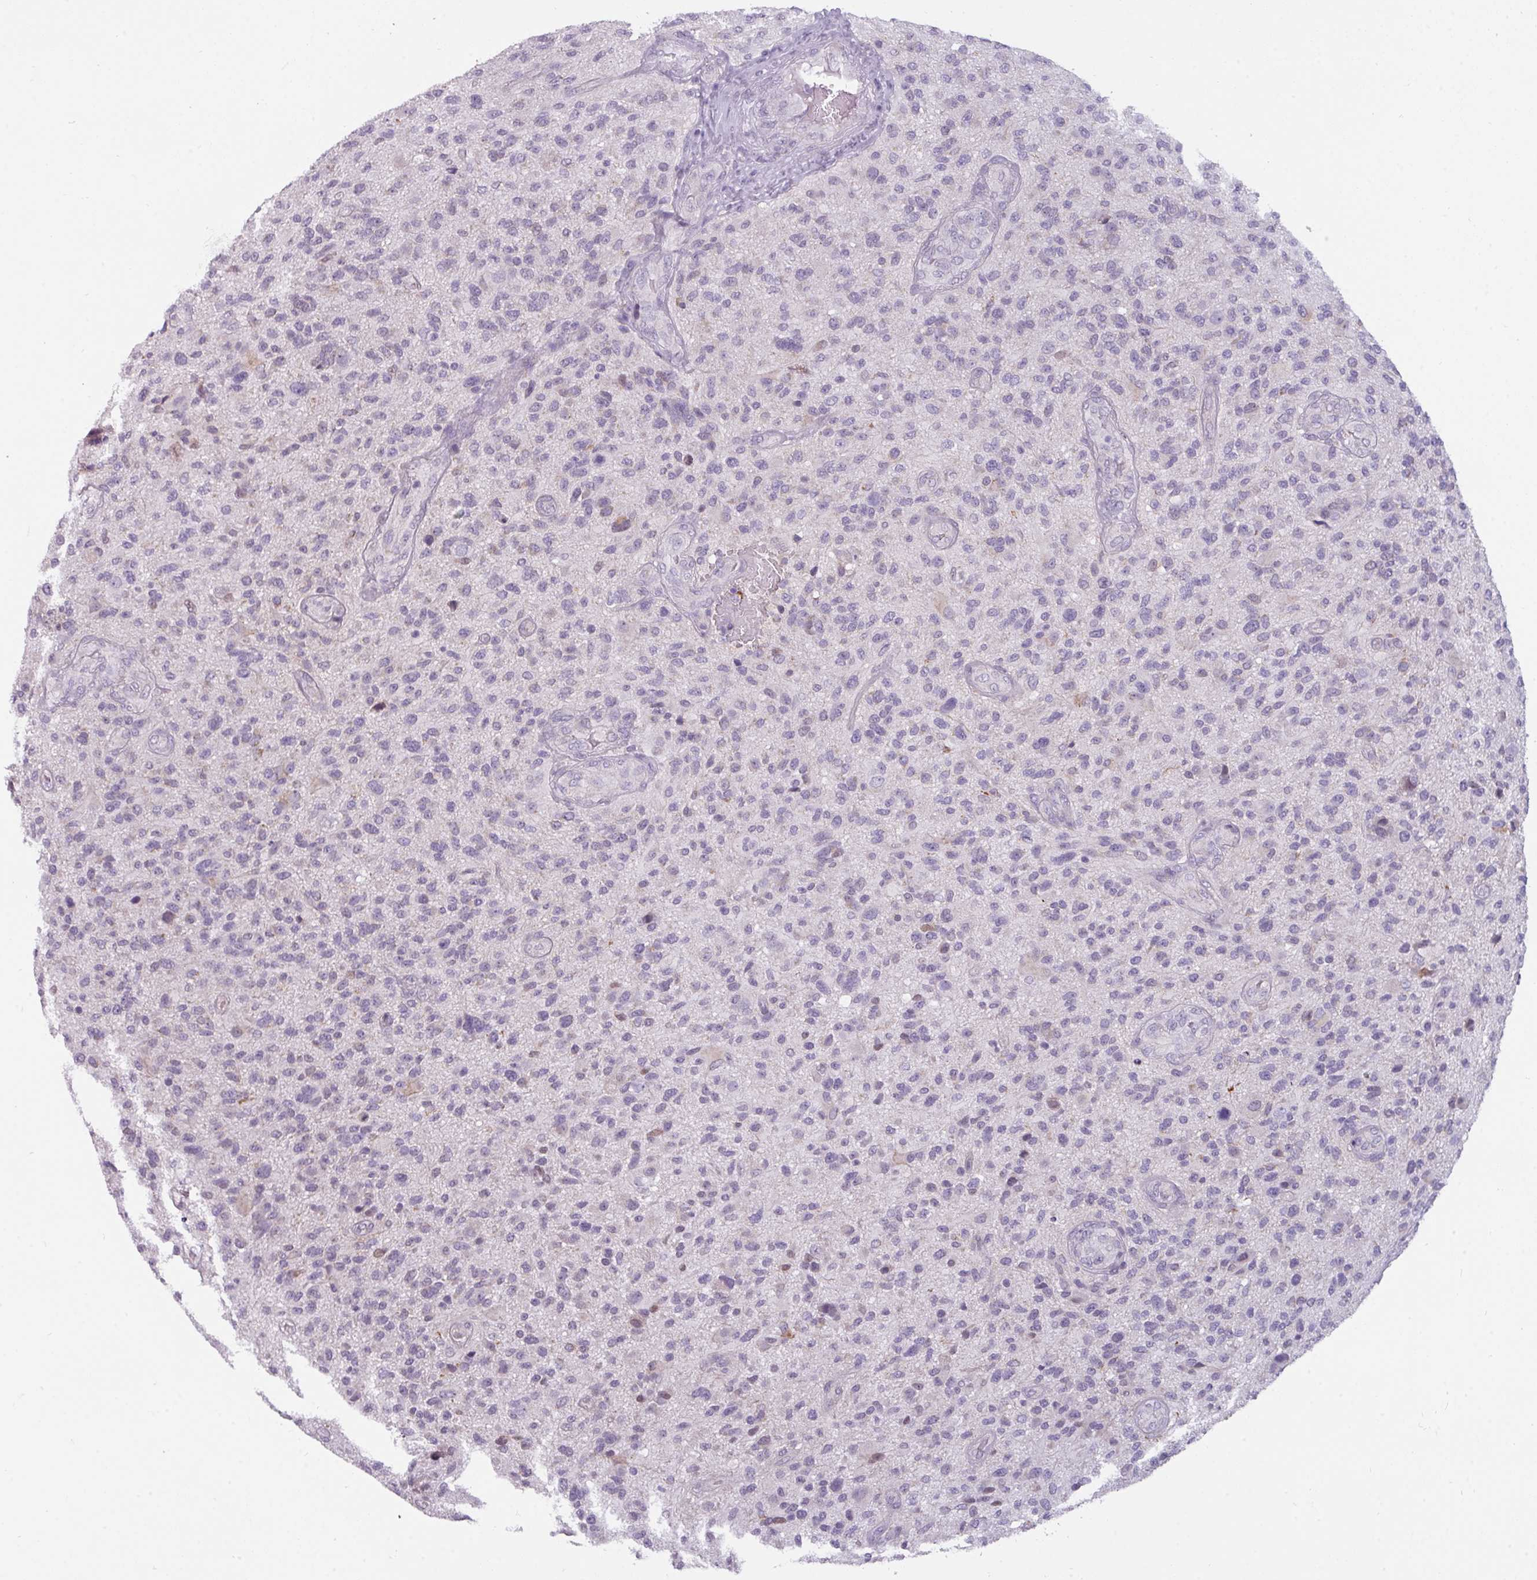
{"staining": {"intensity": "negative", "quantity": "none", "location": "none"}, "tissue": "glioma", "cell_type": "Tumor cells", "image_type": "cancer", "snomed": [{"axis": "morphology", "description": "Glioma, malignant, High grade"}, {"axis": "topography", "description": "Brain"}], "caption": "Immunohistochemical staining of malignant glioma (high-grade) displays no significant expression in tumor cells.", "gene": "C2orf68", "patient": {"sex": "male", "age": 47}}